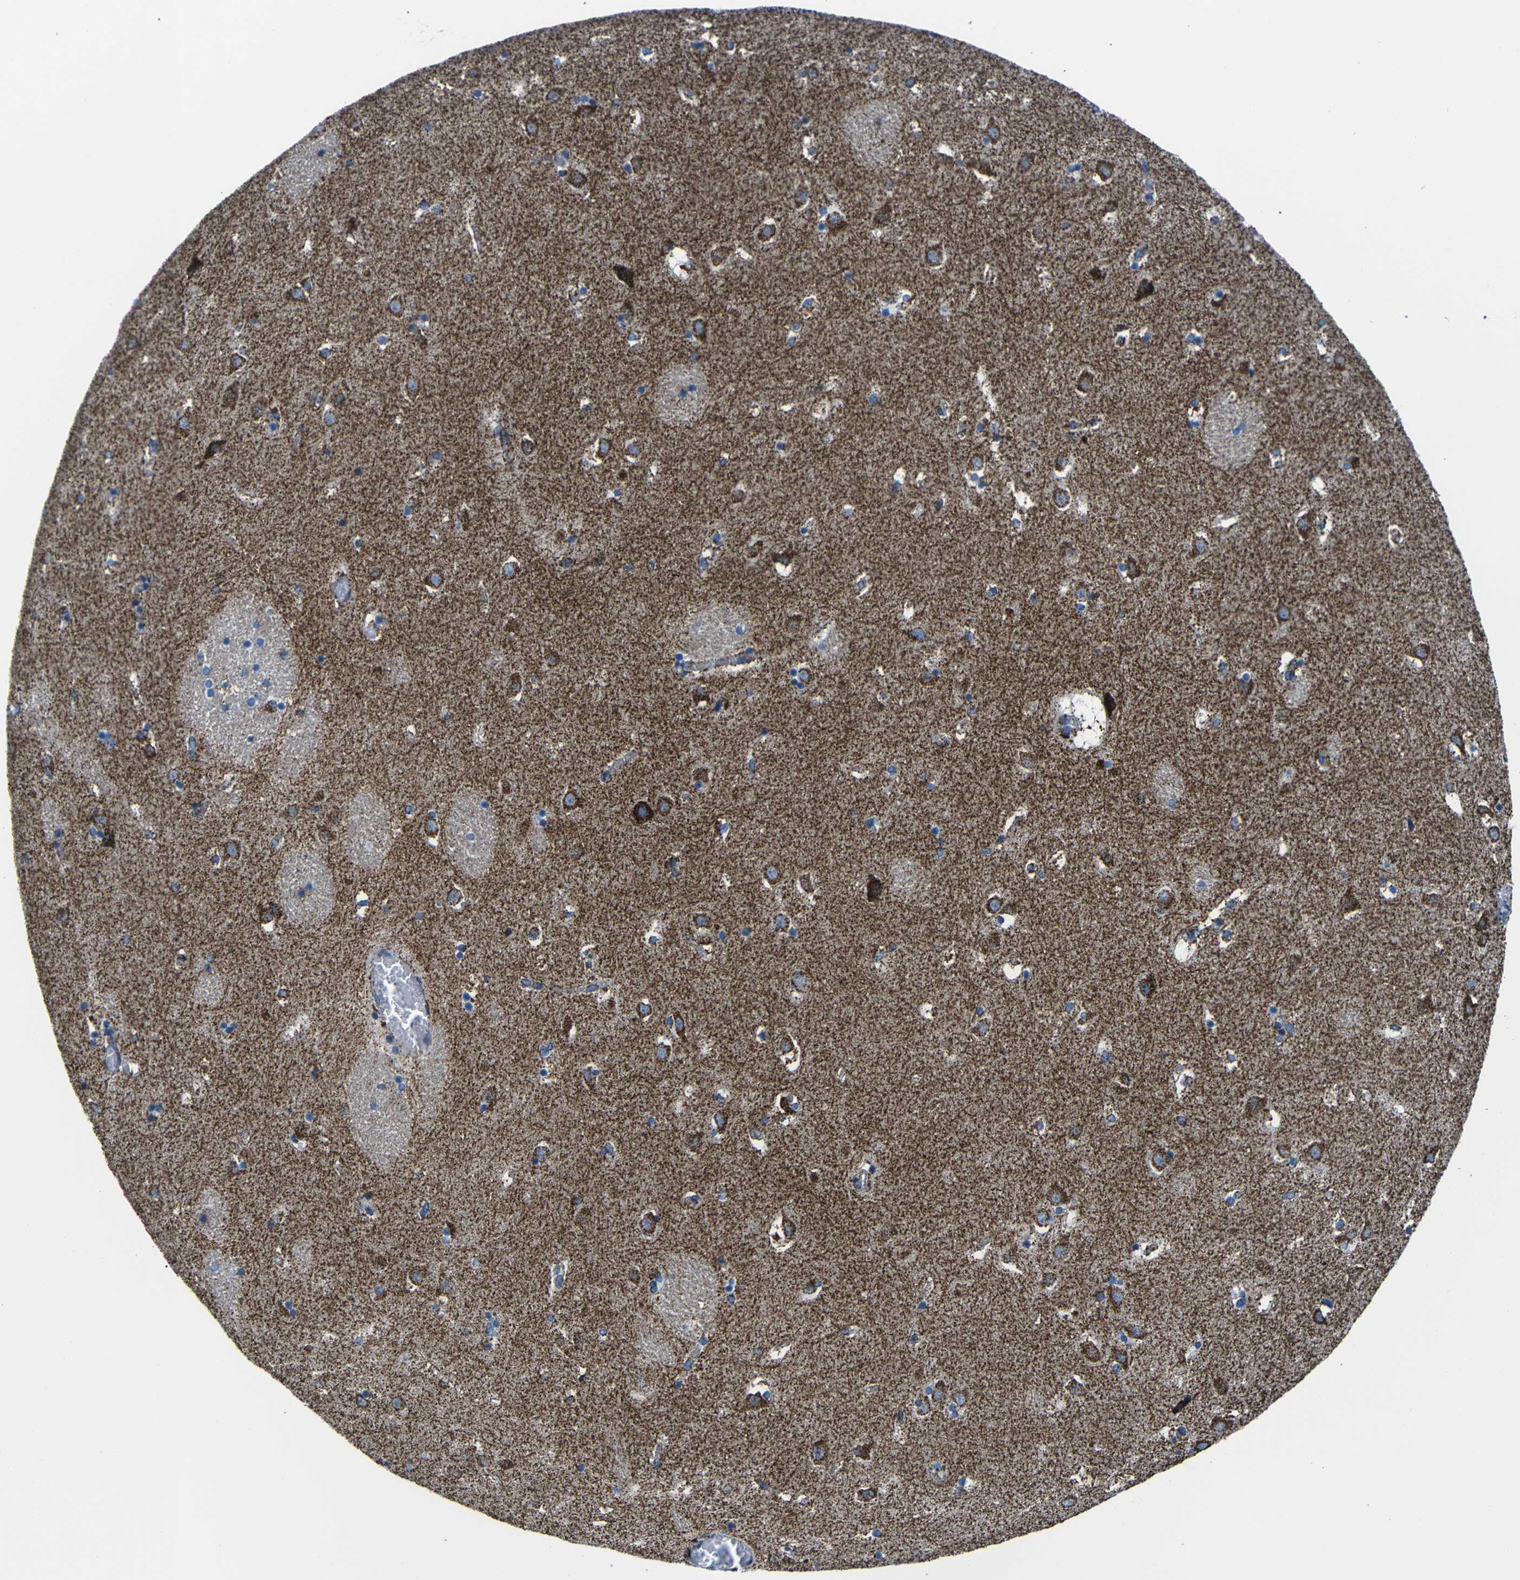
{"staining": {"intensity": "strong", "quantity": "<25%", "location": "cytoplasmic/membranous"}, "tissue": "caudate", "cell_type": "Glial cells", "image_type": "normal", "snomed": [{"axis": "morphology", "description": "Normal tissue, NOS"}, {"axis": "topography", "description": "Lateral ventricle wall"}], "caption": "A high-resolution micrograph shows immunohistochemistry staining of normal caudate, which demonstrates strong cytoplasmic/membranous expression in about <25% of glial cells. (Stains: DAB in brown, nuclei in blue, Microscopy: brightfield microscopy at high magnification).", "gene": "MT", "patient": {"sex": "male", "age": 45}}